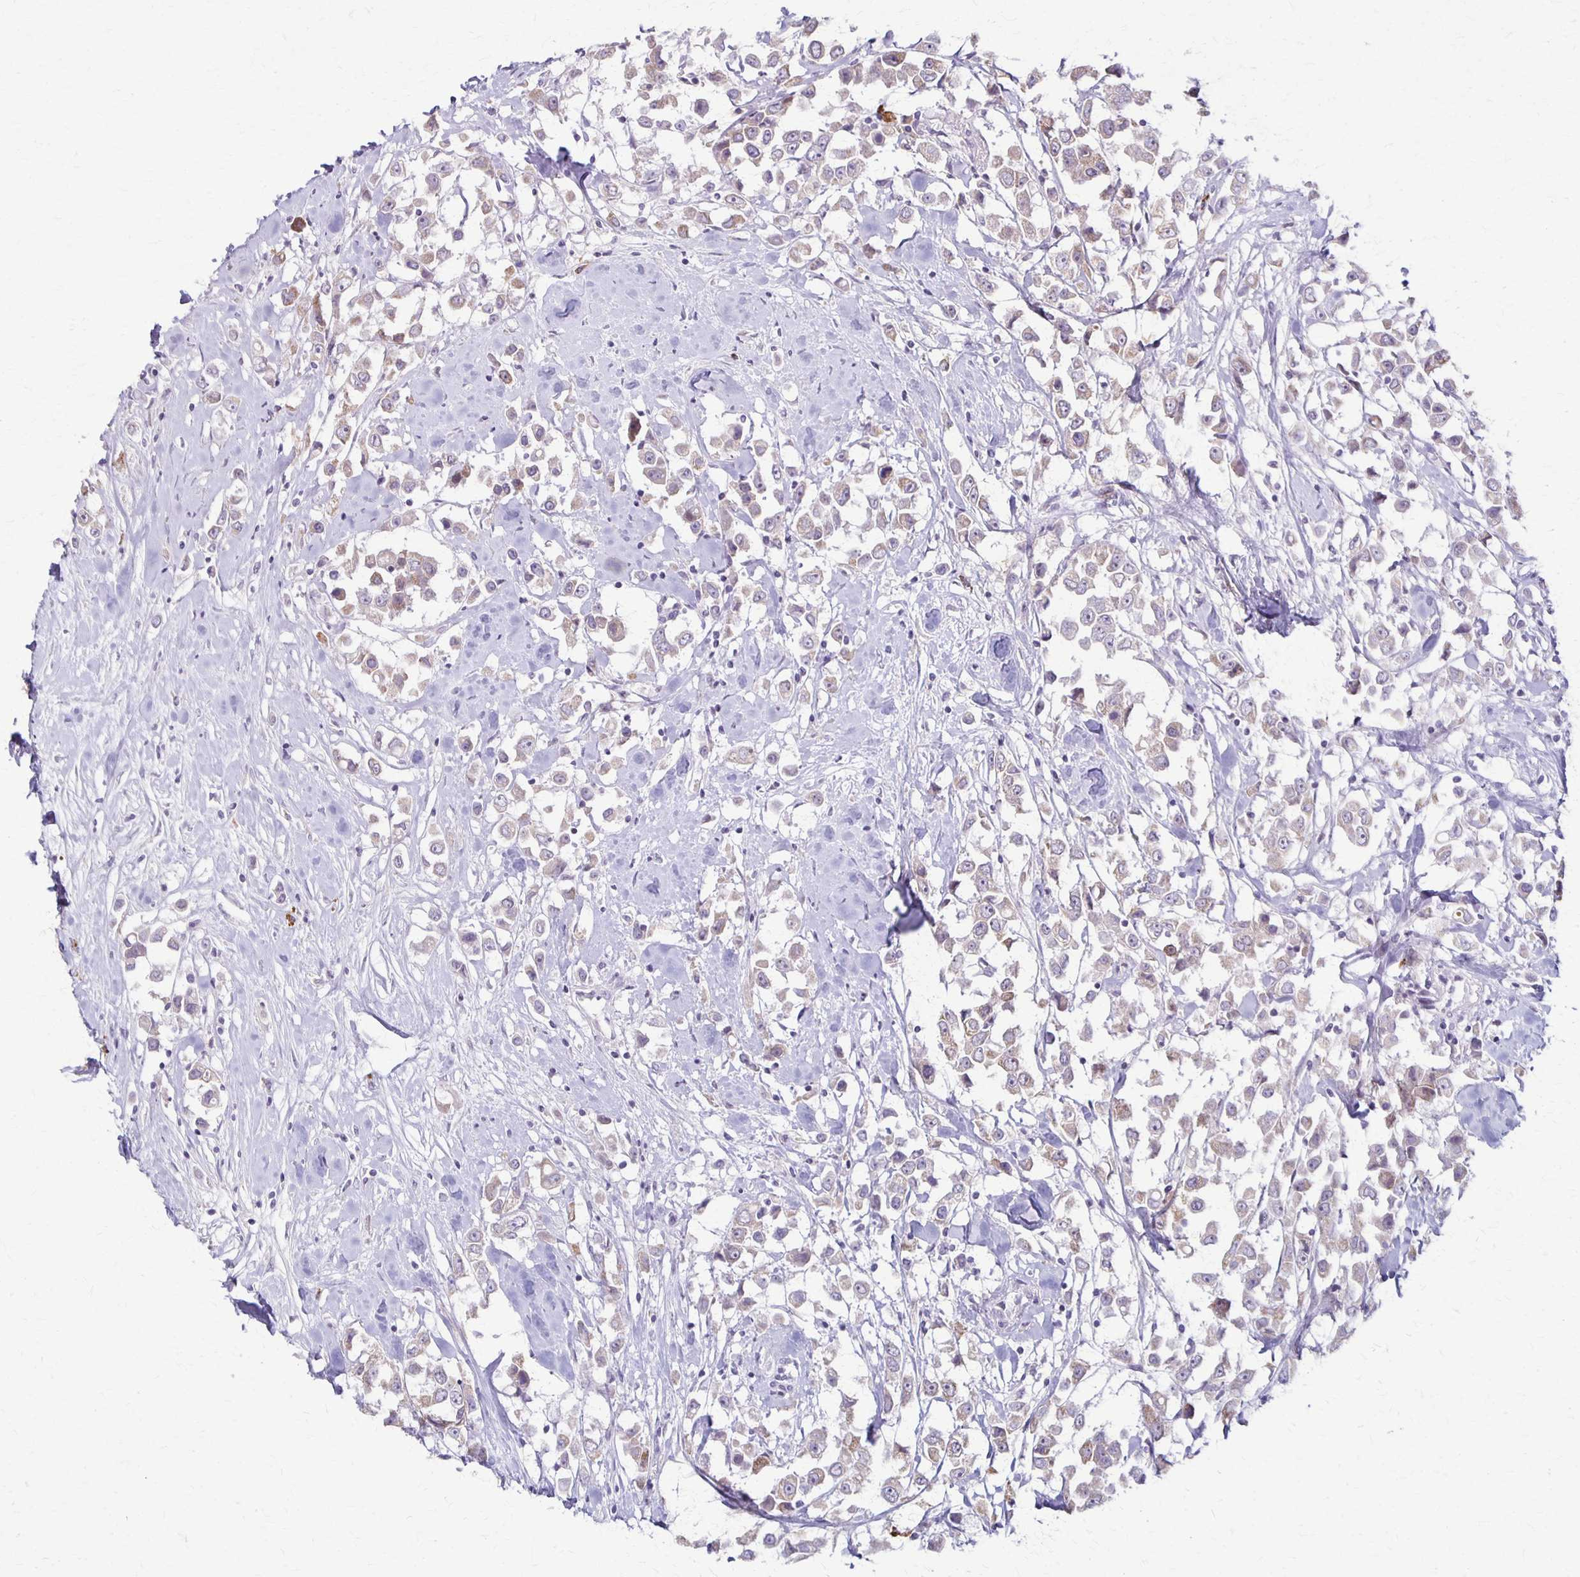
{"staining": {"intensity": "weak", "quantity": "25%-75%", "location": "cytoplasmic/membranous"}, "tissue": "breast cancer", "cell_type": "Tumor cells", "image_type": "cancer", "snomed": [{"axis": "morphology", "description": "Duct carcinoma"}, {"axis": "topography", "description": "Breast"}], "caption": "High-power microscopy captured an immunohistochemistry photomicrograph of breast cancer, revealing weak cytoplasmic/membranous positivity in about 25%-75% of tumor cells.", "gene": "SLC35E2B", "patient": {"sex": "female", "age": 61}}